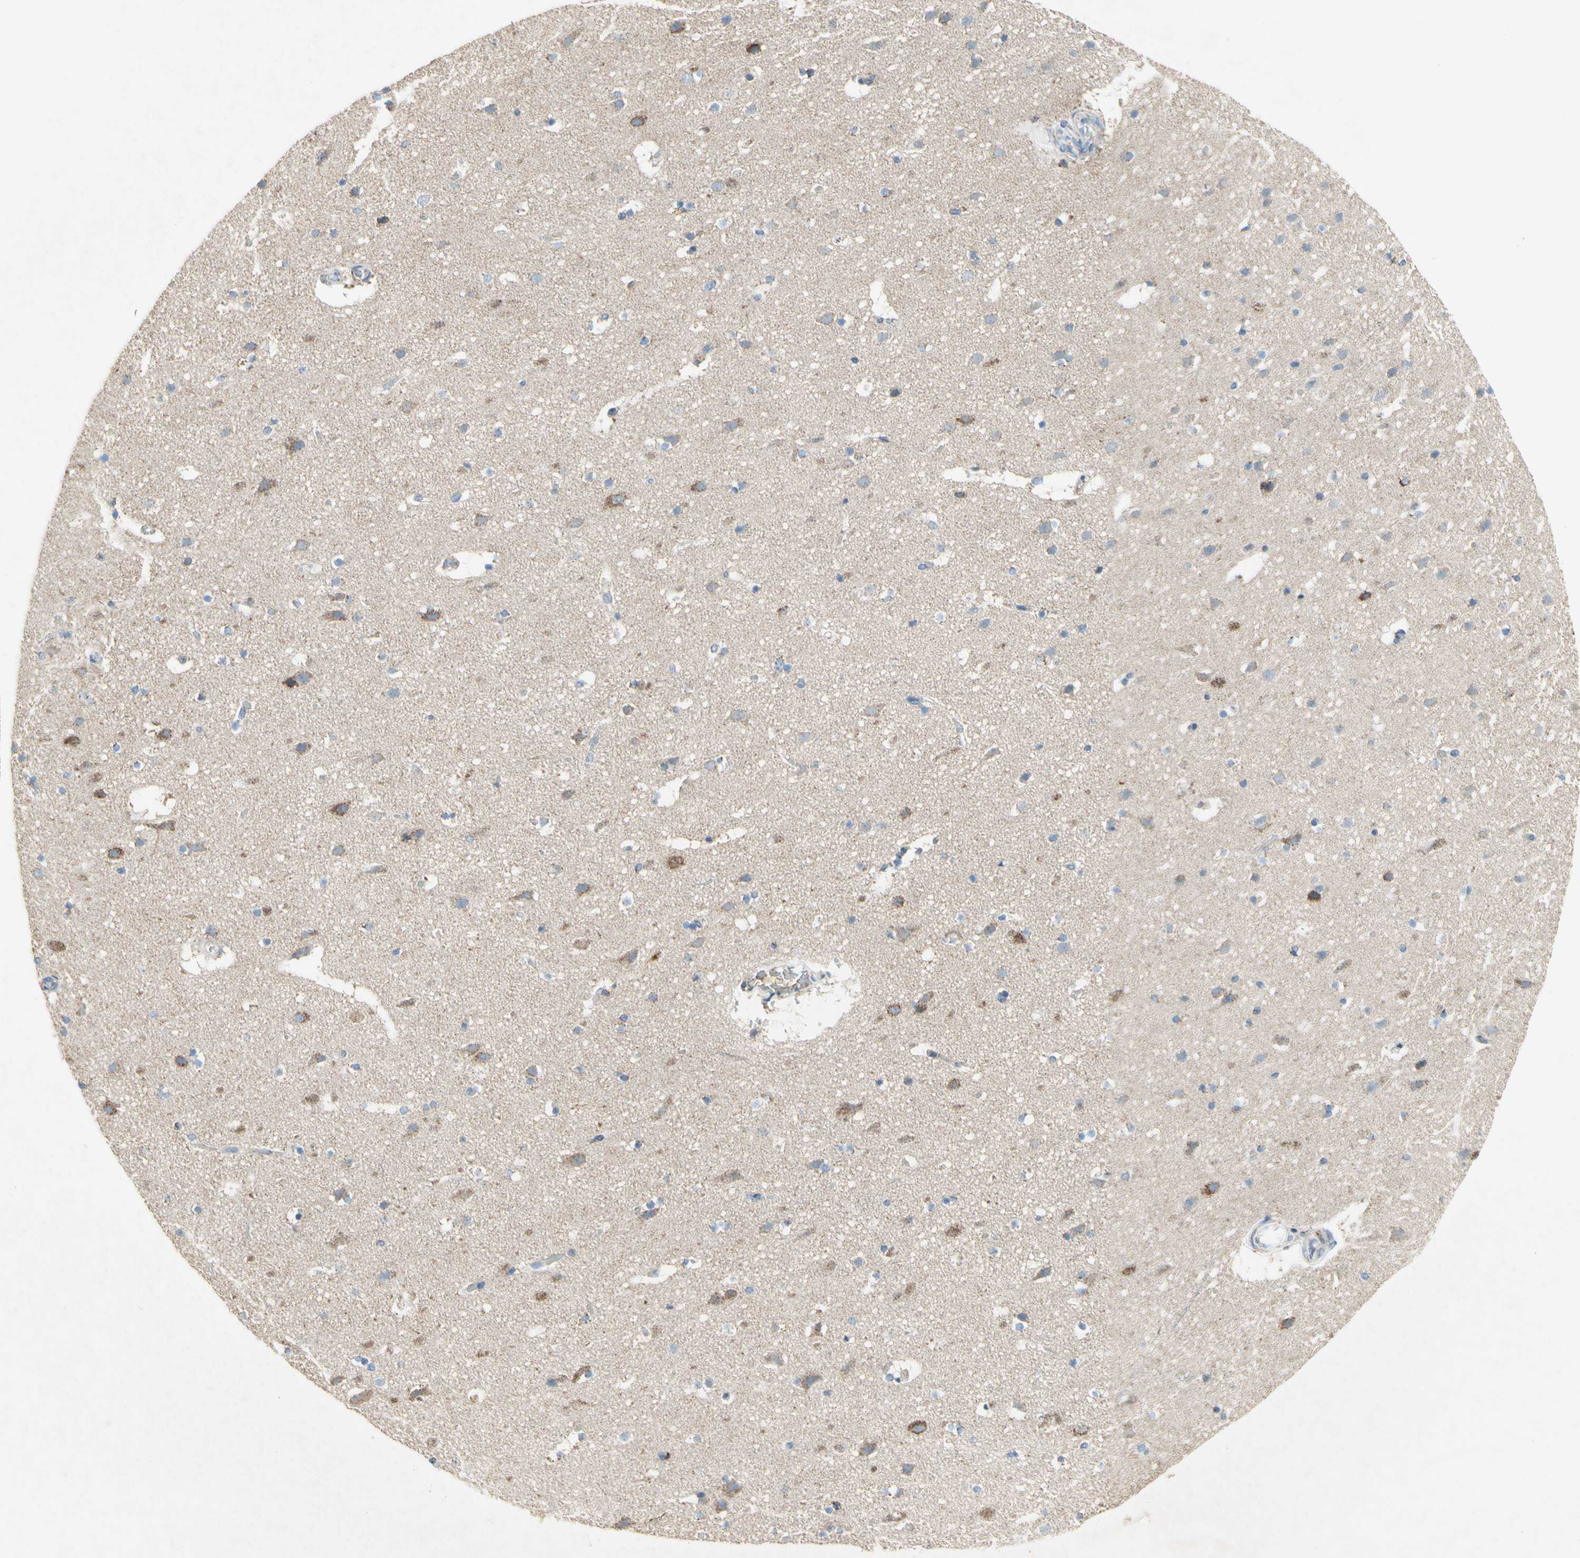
{"staining": {"intensity": "moderate", "quantity": ">75%", "location": "cytoplasmic/membranous"}, "tissue": "cerebral cortex", "cell_type": "Endothelial cells", "image_type": "normal", "snomed": [{"axis": "morphology", "description": "Normal tissue, NOS"}, {"axis": "topography", "description": "Cerebral cortex"}], "caption": "Immunohistochemical staining of unremarkable human cerebral cortex demonstrates >75% levels of moderate cytoplasmic/membranous protein staining in about >75% of endothelial cells.", "gene": "SDHB", "patient": {"sex": "male", "age": 45}}